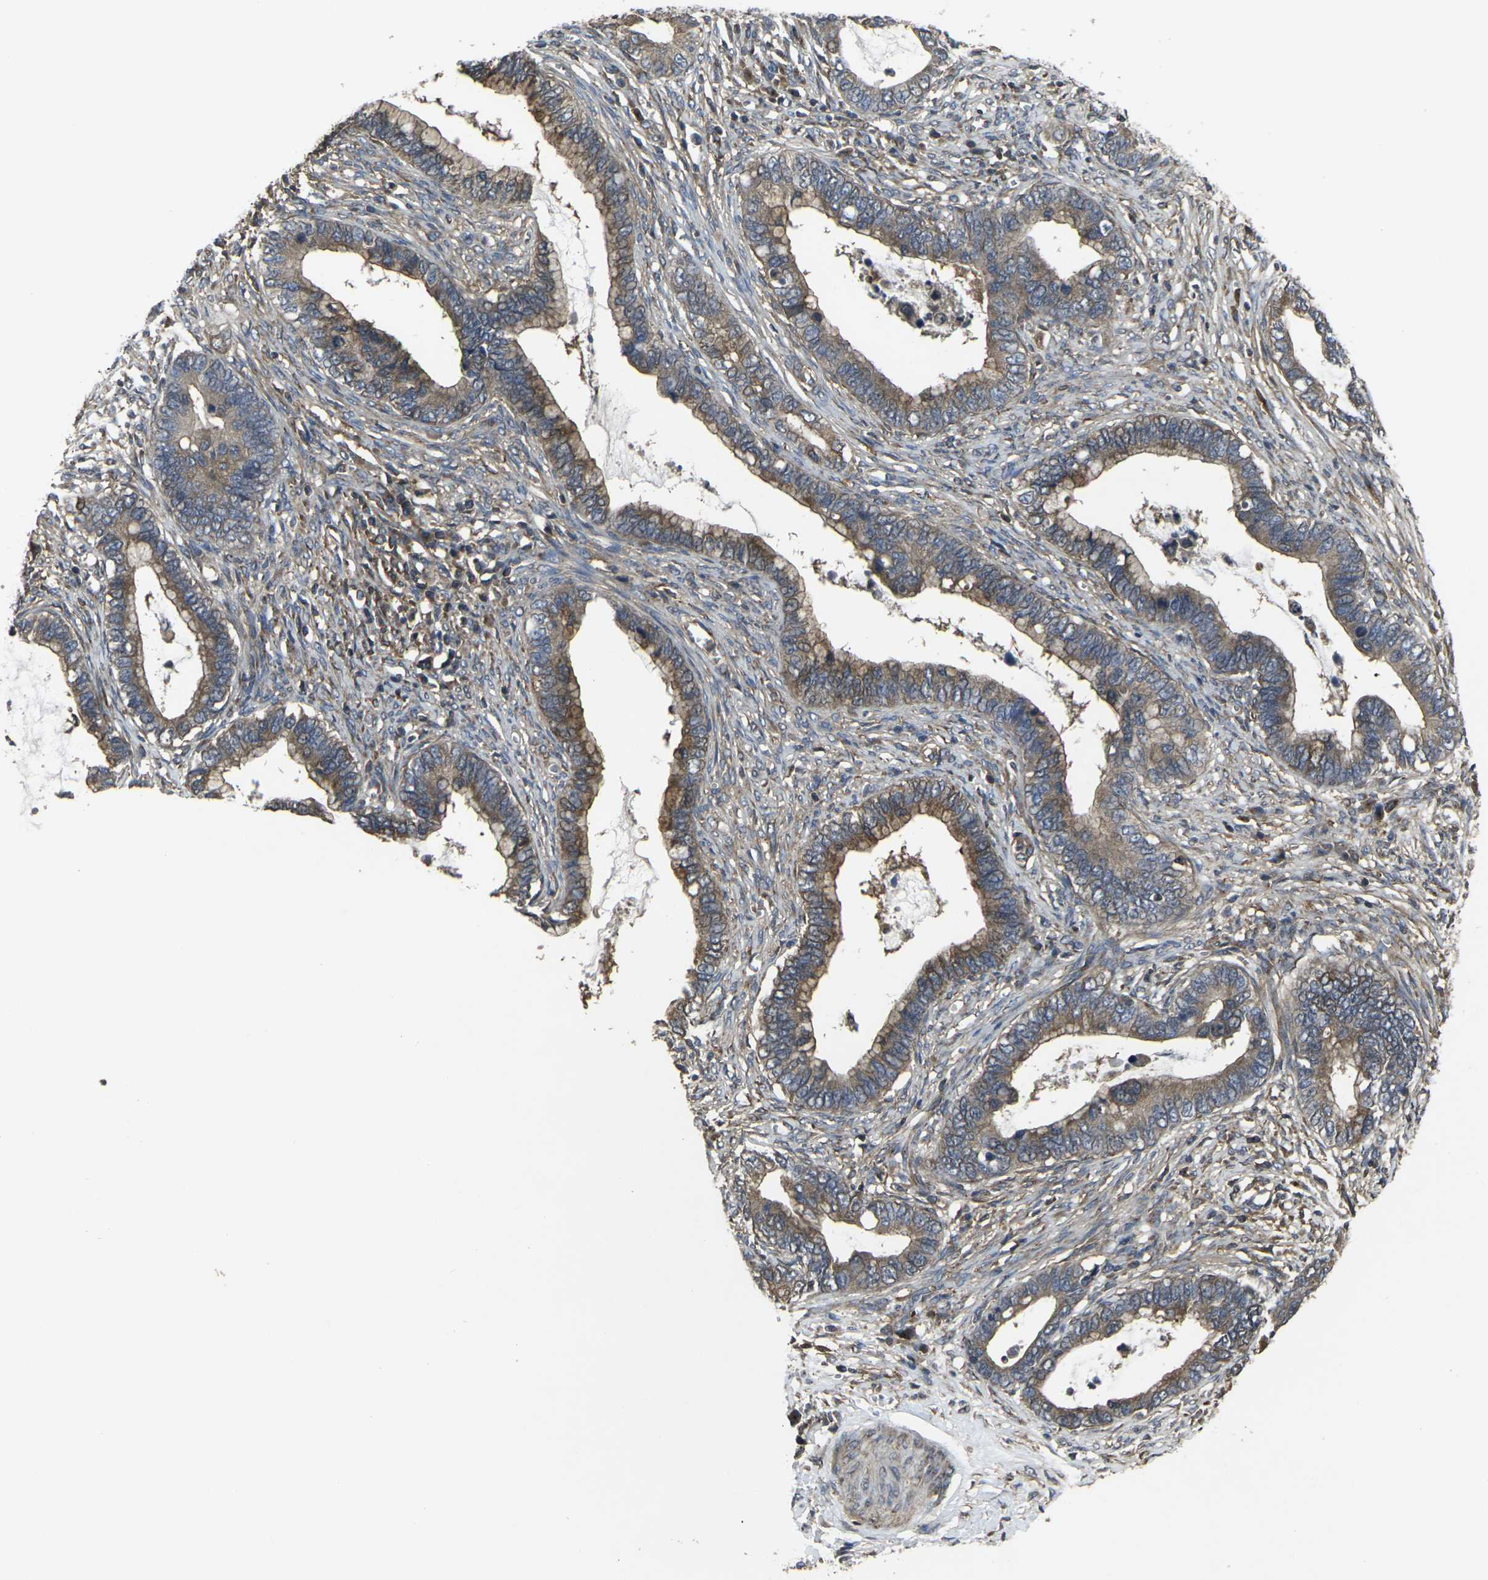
{"staining": {"intensity": "moderate", "quantity": ">75%", "location": "cytoplasmic/membranous"}, "tissue": "cervical cancer", "cell_type": "Tumor cells", "image_type": "cancer", "snomed": [{"axis": "morphology", "description": "Adenocarcinoma, NOS"}, {"axis": "topography", "description": "Cervix"}], "caption": "Immunohistochemical staining of cervical cancer (adenocarcinoma) shows moderate cytoplasmic/membranous protein expression in approximately >75% of tumor cells. The staining is performed using DAB (3,3'-diaminobenzidine) brown chromogen to label protein expression. The nuclei are counter-stained blue using hematoxylin.", "gene": "PRKACB", "patient": {"sex": "female", "age": 44}}